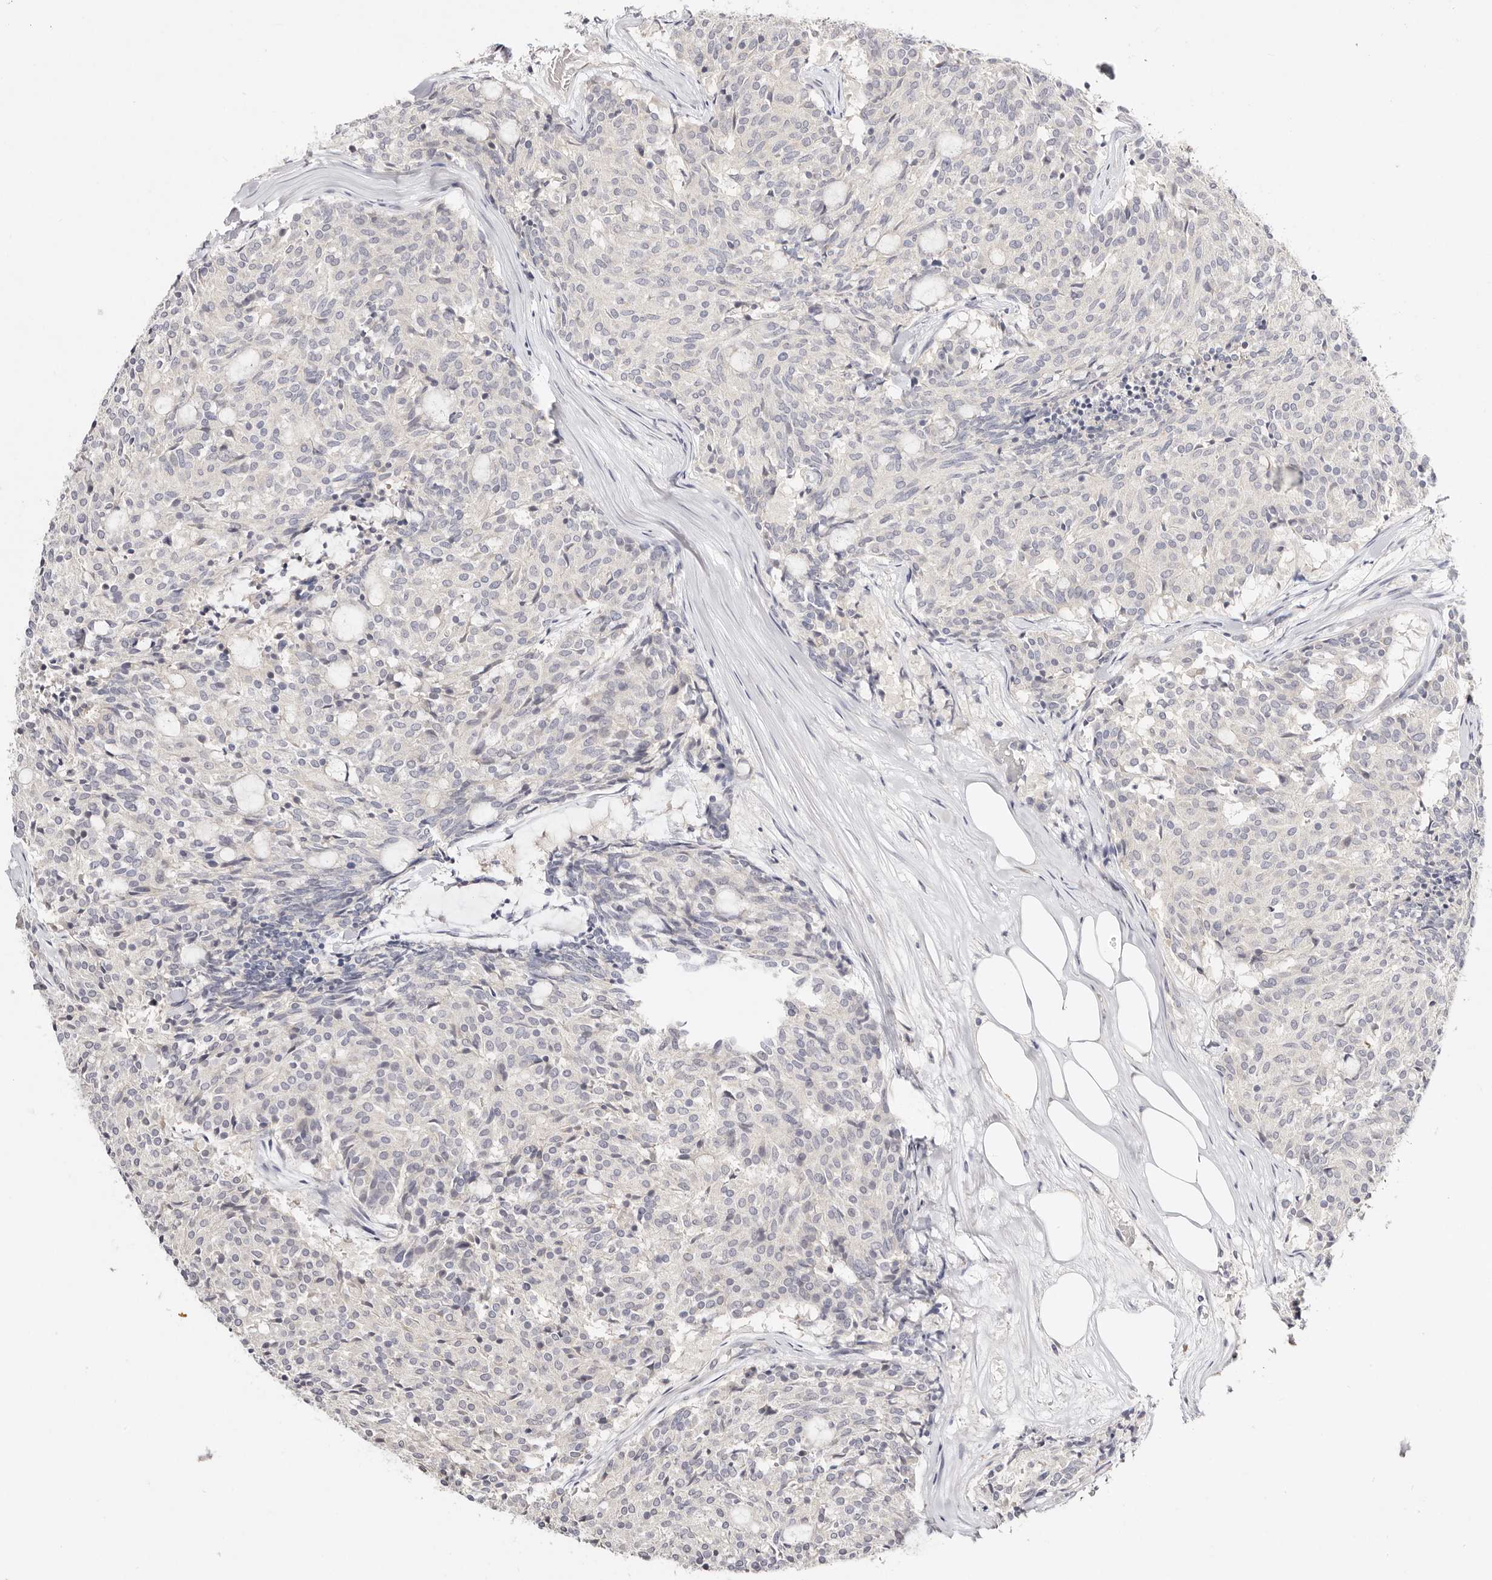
{"staining": {"intensity": "negative", "quantity": "none", "location": "none"}, "tissue": "carcinoid", "cell_type": "Tumor cells", "image_type": "cancer", "snomed": [{"axis": "morphology", "description": "Carcinoid, malignant, NOS"}, {"axis": "topography", "description": "Pancreas"}], "caption": "Carcinoid (malignant) stained for a protein using IHC displays no positivity tumor cells.", "gene": "DNASE1", "patient": {"sex": "female", "age": 54}}